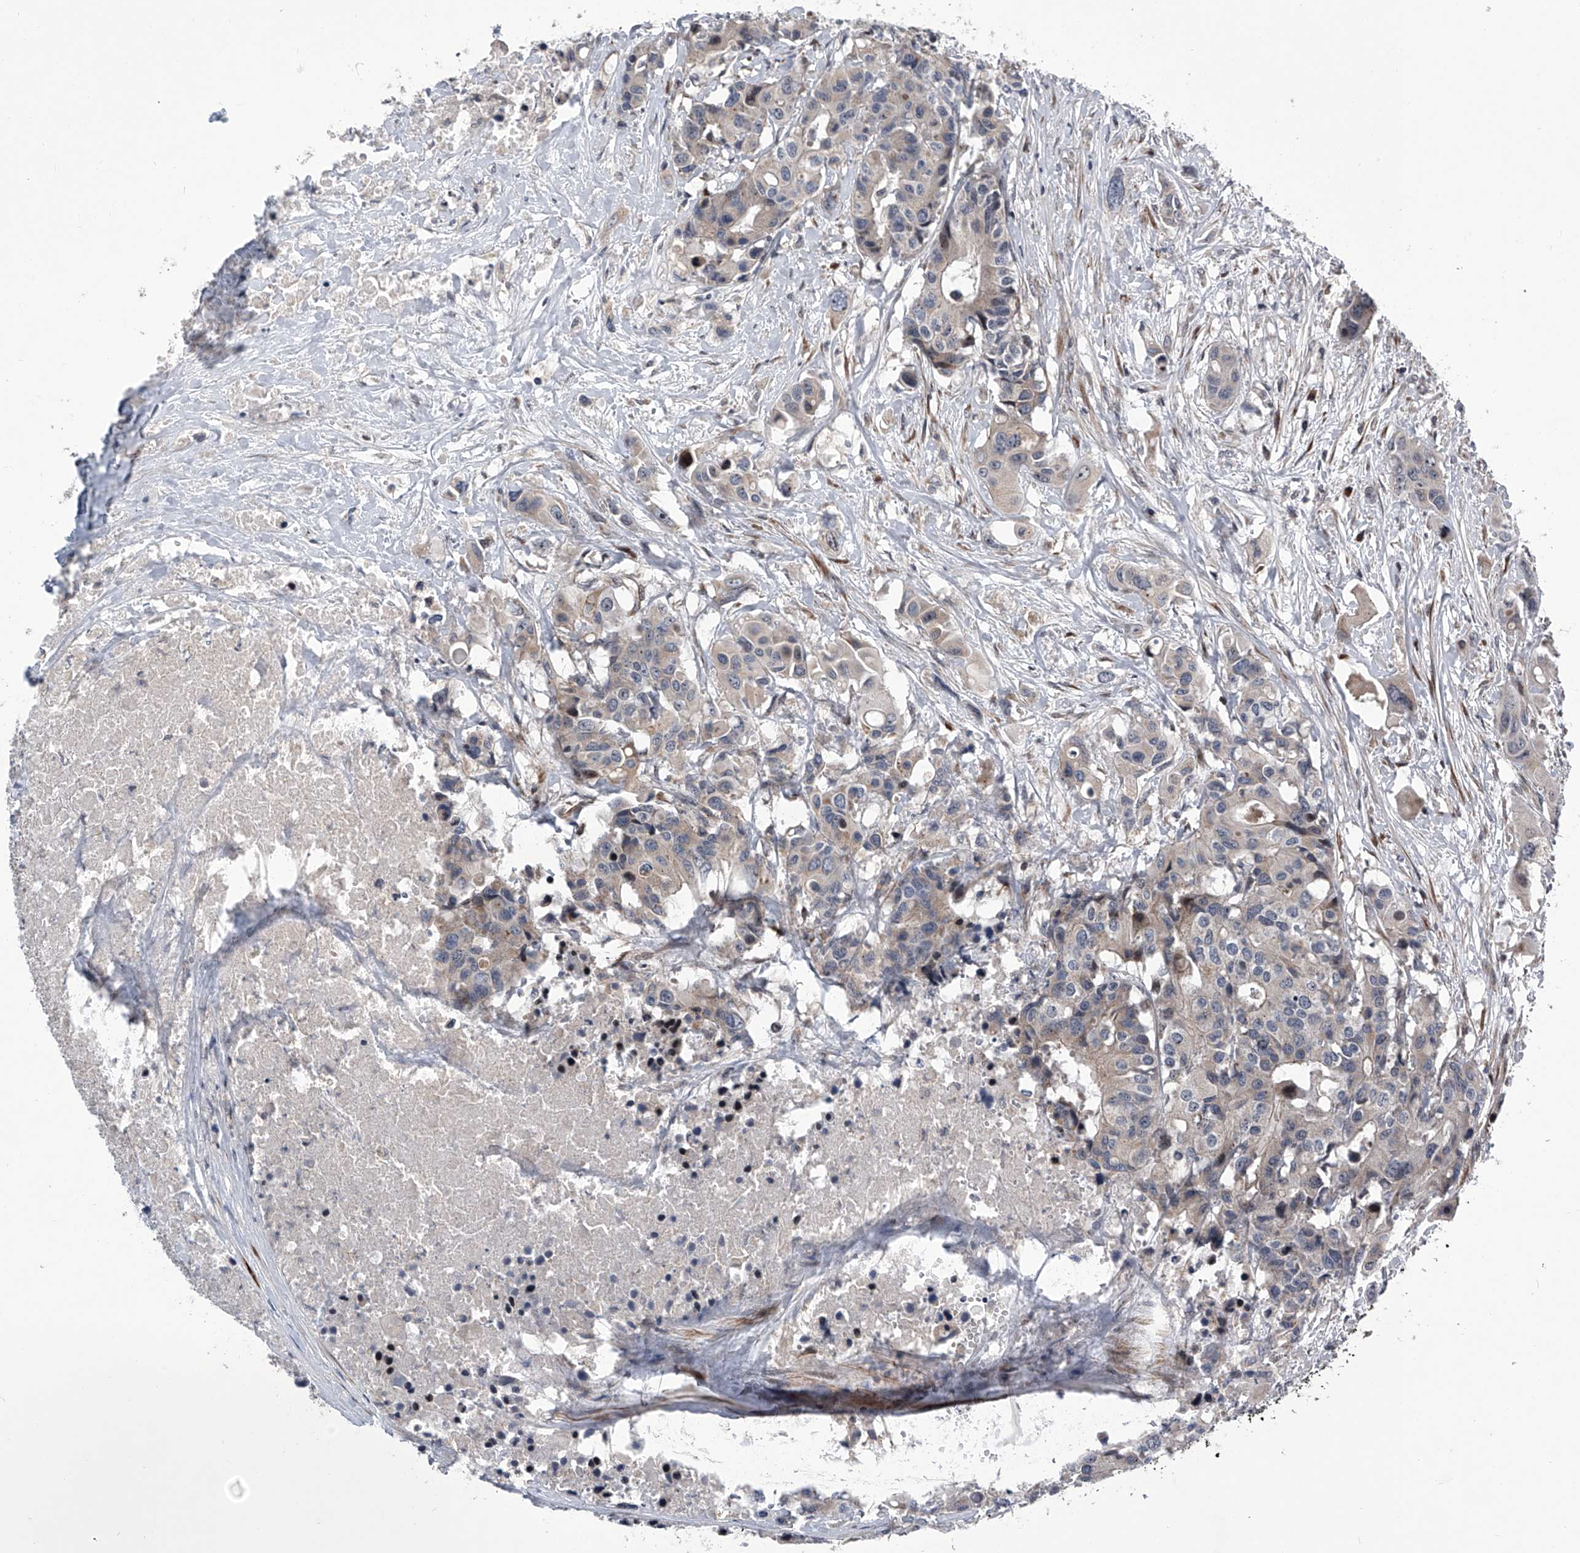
{"staining": {"intensity": "negative", "quantity": "none", "location": "none"}, "tissue": "colorectal cancer", "cell_type": "Tumor cells", "image_type": "cancer", "snomed": [{"axis": "morphology", "description": "Adenocarcinoma, NOS"}, {"axis": "topography", "description": "Colon"}], "caption": "An image of human adenocarcinoma (colorectal) is negative for staining in tumor cells.", "gene": "DLGAP2", "patient": {"sex": "male", "age": 77}}